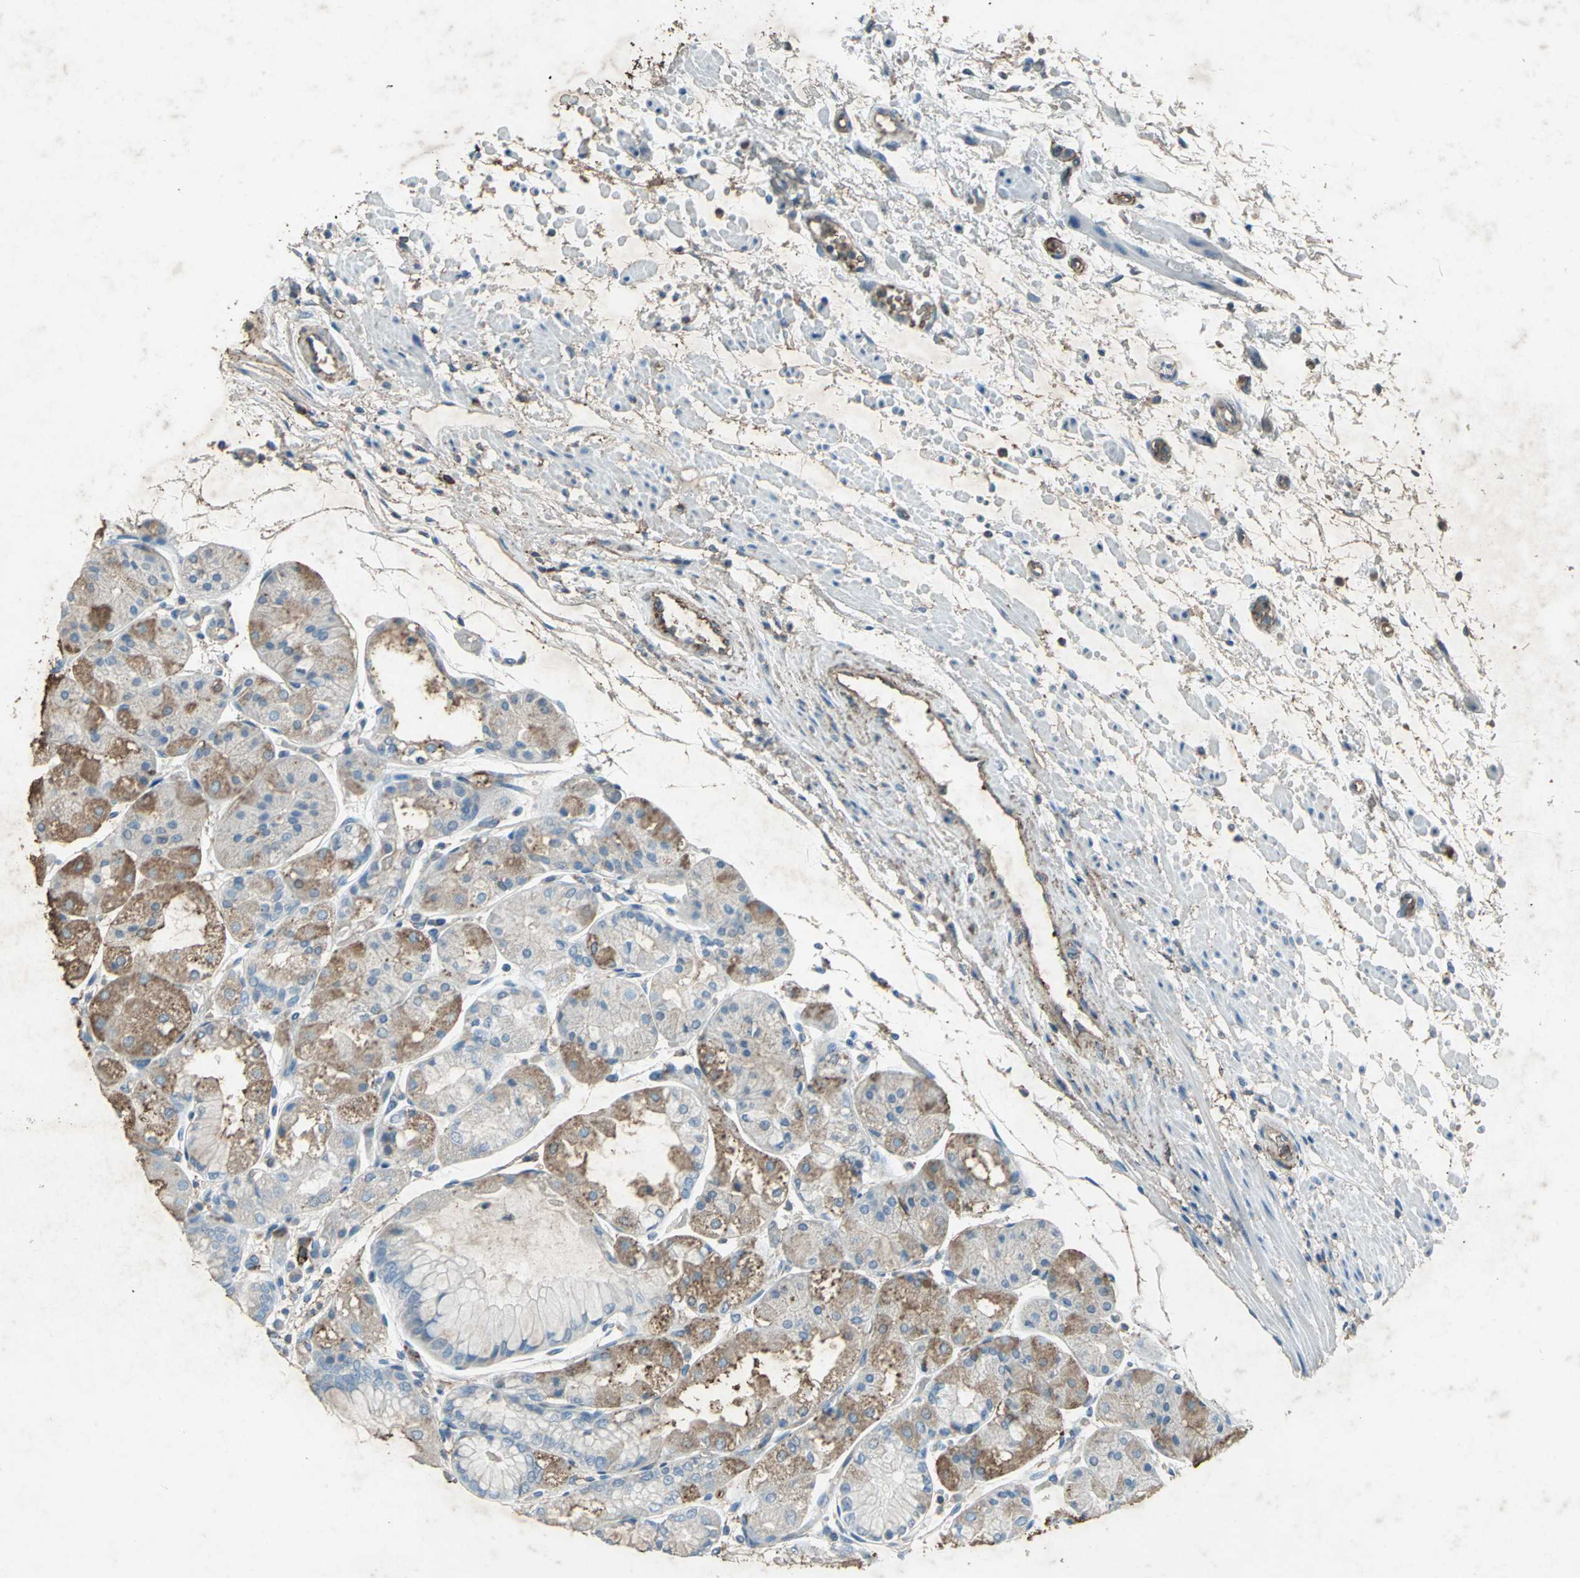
{"staining": {"intensity": "moderate", "quantity": "25%-75%", "location": "cytoplasmic/membranous"}, "tissue": "stomach", "cell_type": "Glandular cells", "image_type": "normal", "snomed": [{"axis": "morphology", "description": "Normal tissue, NOS"}, {"axis": "topography", "description": "Stomach, upper"}], "caption": "Immunohistochemical staining of unremarkable stomach displays medium levels of moderate cytoplasmic/membranous expression in about 25%-75% of glandular cells.", "gene": "CCR6", "patient": {"sex": "male", "age": 72}}